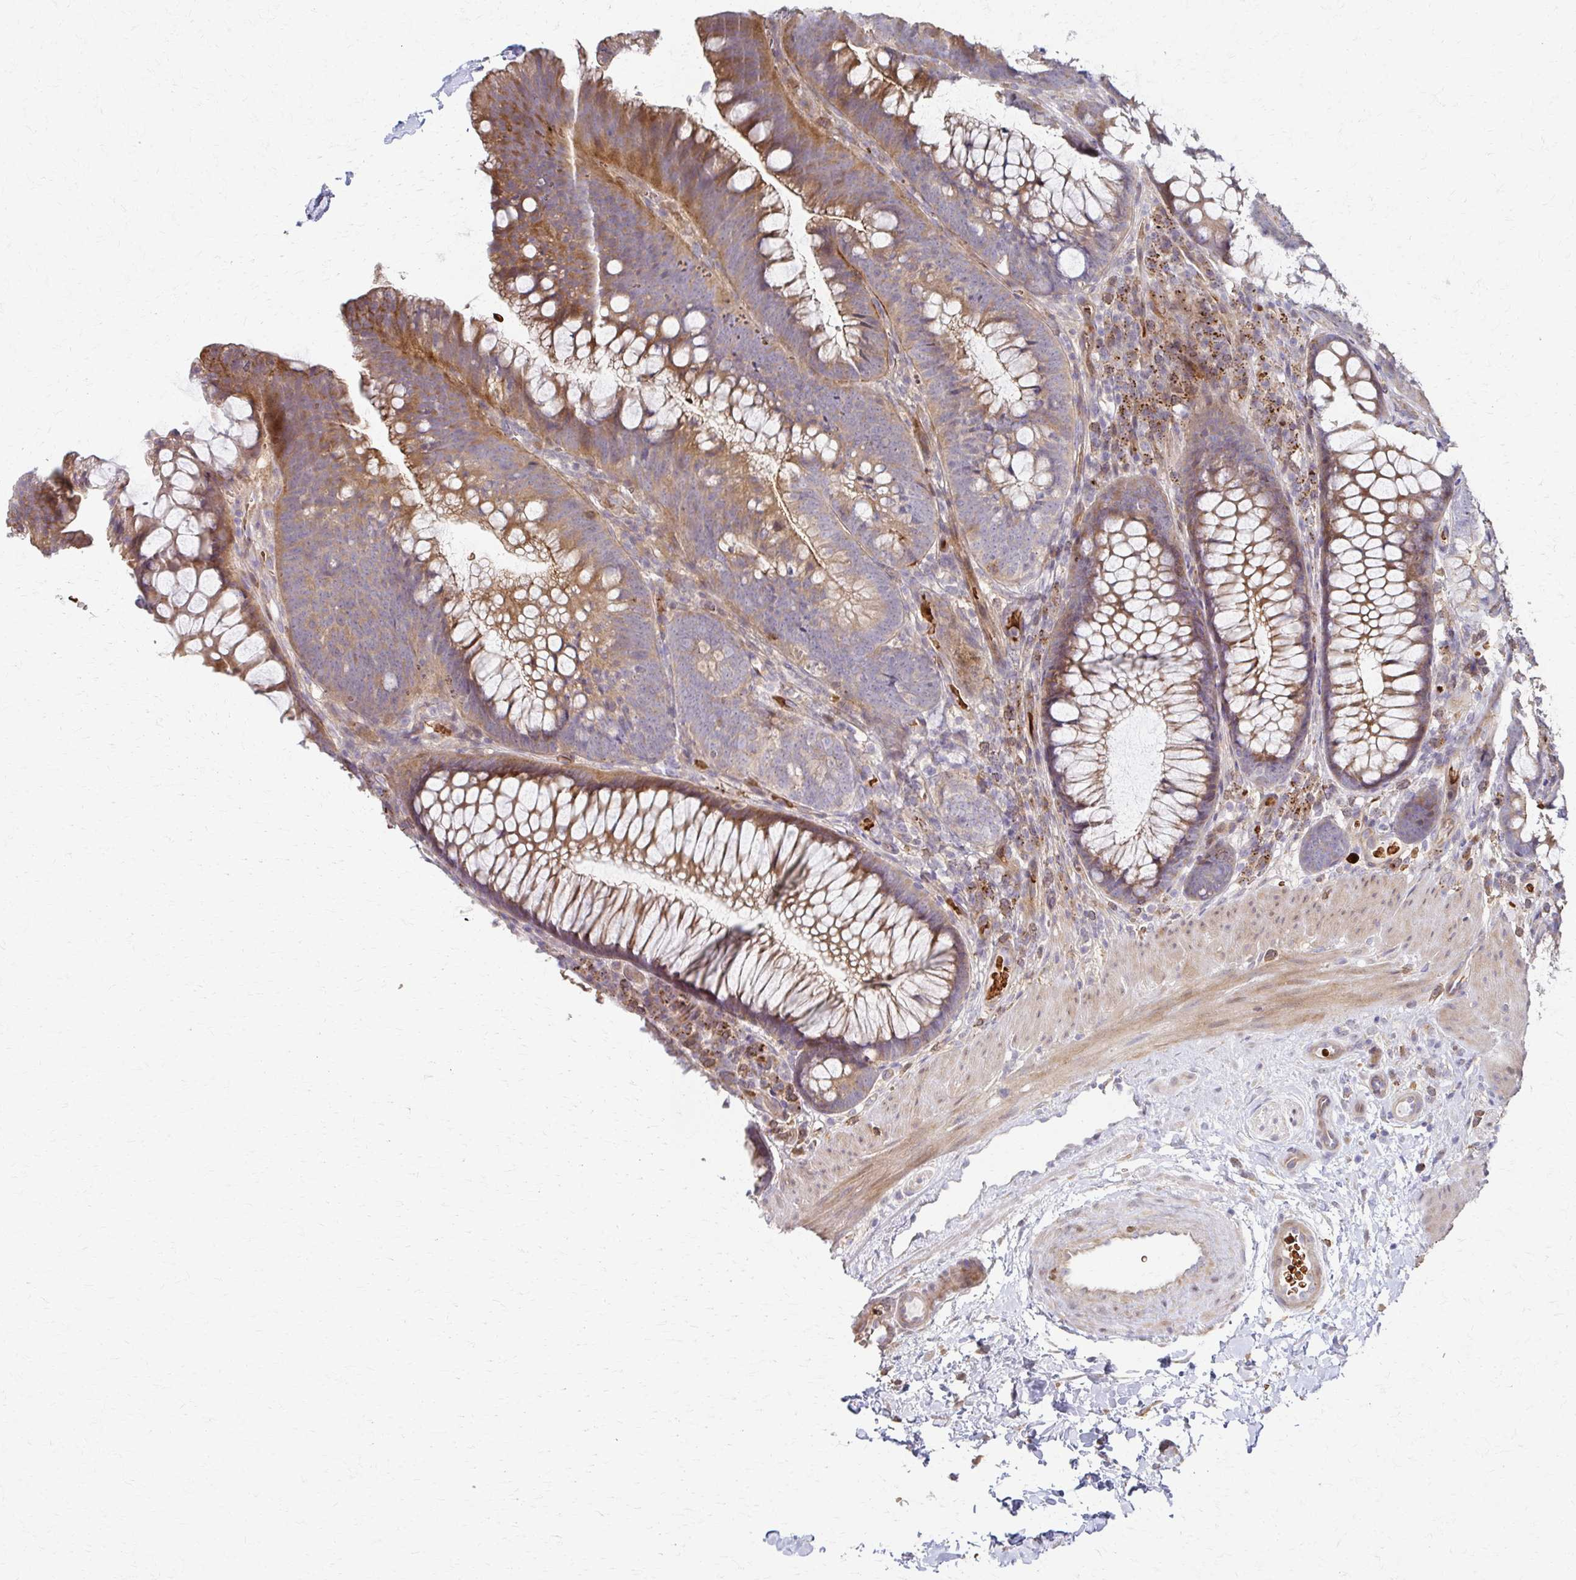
{"staining": {"intensity": "weak", "quantity": "25%-75%", "location": "cytoplasmic/membranous"}, "tissue": "colon", "cell_type": "Endothelial cells", "image_type": "normal", "snomed": [{"axis": "morphology", "description": "Normal tissue, NOS"}, {"axis": "morphology", "description": "Adenoma, NOS"}, {"axis": "topography", "description": "Soft tissue"}, {"axis": "topography", "description": "Colon"}], "caption": "Protein expression analysis of normal colon exhibits weak cytoplasmic/membranous staining in about 25%-75% of endothelial cells.", "gene": "SKA2", "patient": {"sex": "male", "age": 47}}